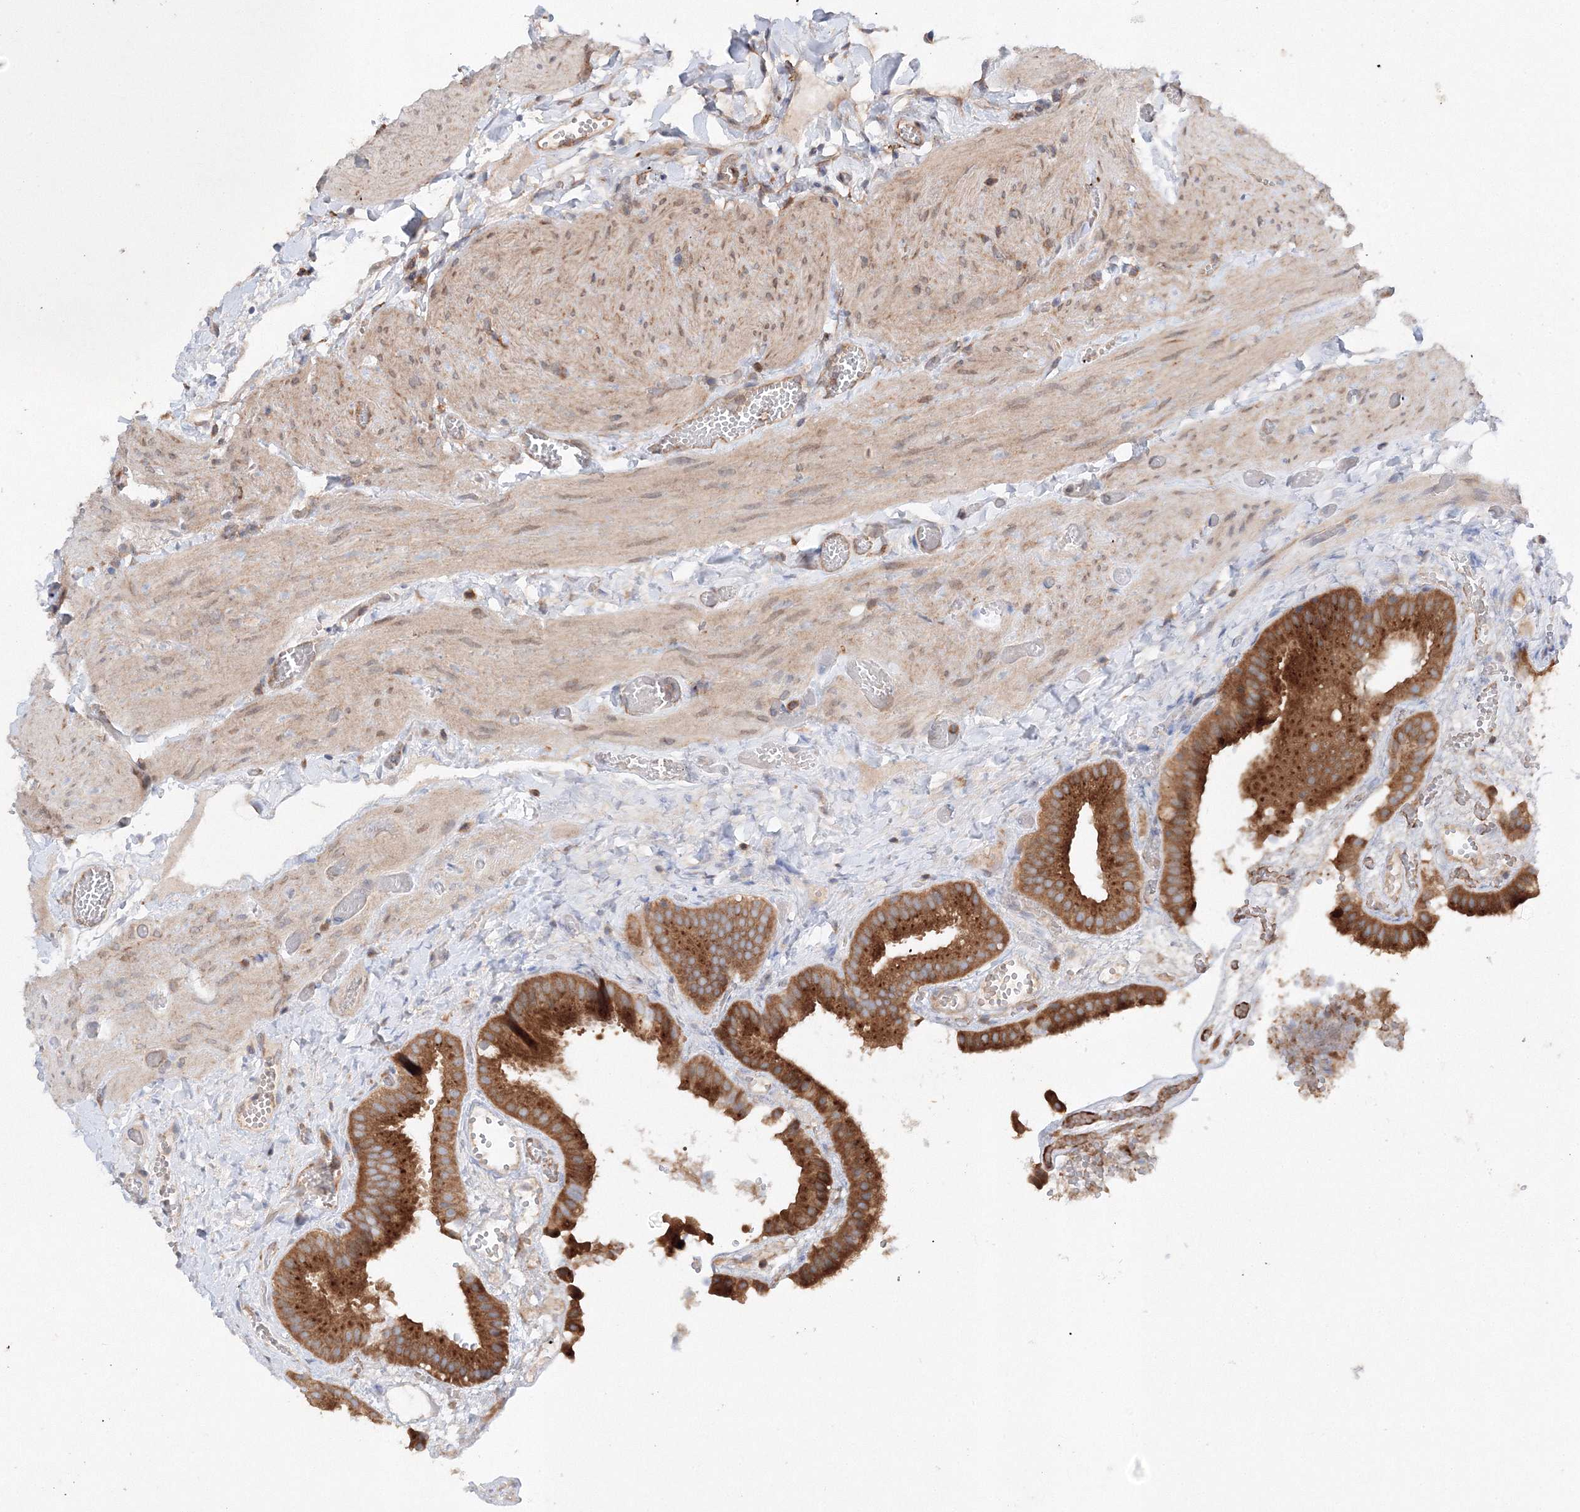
{"staining": {"intensity": "strong", "quantity": ">75%", "location": "cytoplasmic/membranous"}, "tissue": "gallbladder", "cell_type": "Glandular cells", "image_type": "normal", "snomed": [{"axis": "morphology", "description": "Normal tissue, NOS"}, {"axis": "topography", "description": "Gallbladder"}], "caption": "Immunohistochemical staining of normal human gallbladder reveals strong cytoplasmic/membranous protein positivity in approximately >75% of glandular cells. (Stains: DAB (3,3'-diaminobenzidine) in brown, nuclei in blue, Microscopy: brightfield microscopy at high magnification).", "gene": "SLC36A1", "patient": {"sex": "female", "age": 64}}